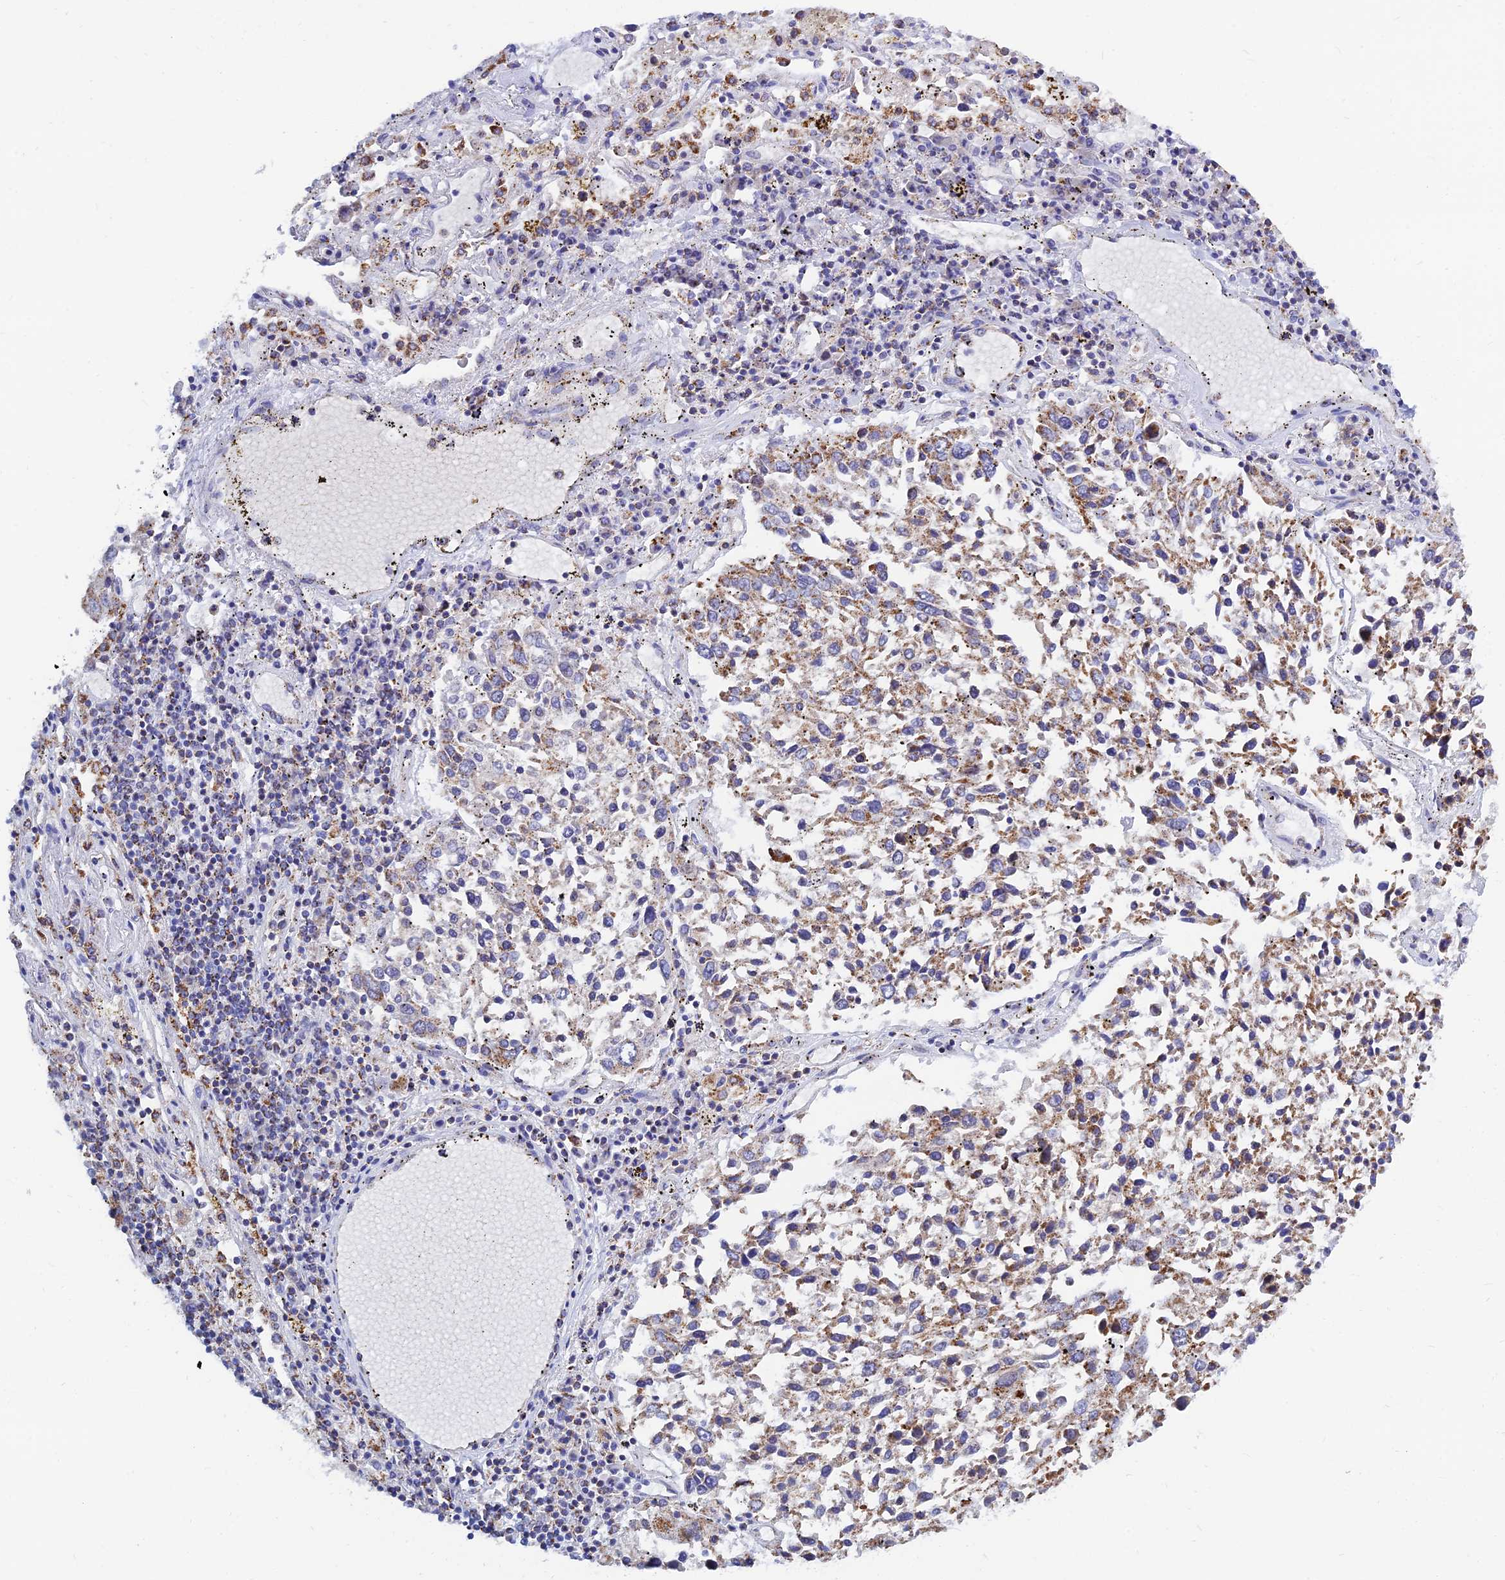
{"staining": {"intensity": "moderate", "quantity": ">75%", "location": "cytoplasmic/membranous"}, "tissue": "lung cancer", "cell_type": "Tumor cells", "image_type": "cancer", "snomed": [{"axis": "morphology", "description": "Squamous cell carcinoma, NOS"}, {"axis": "topography", "description": "Lung"}], "caption": "IHC of squamous cell carcinoma (lung) reveals medium levels of moderate cytoplasmic/membranous positivity in approximately >75% of tumor cells.", "gene": "MGST1", "patient": {"sex": "male", "age": 65}}